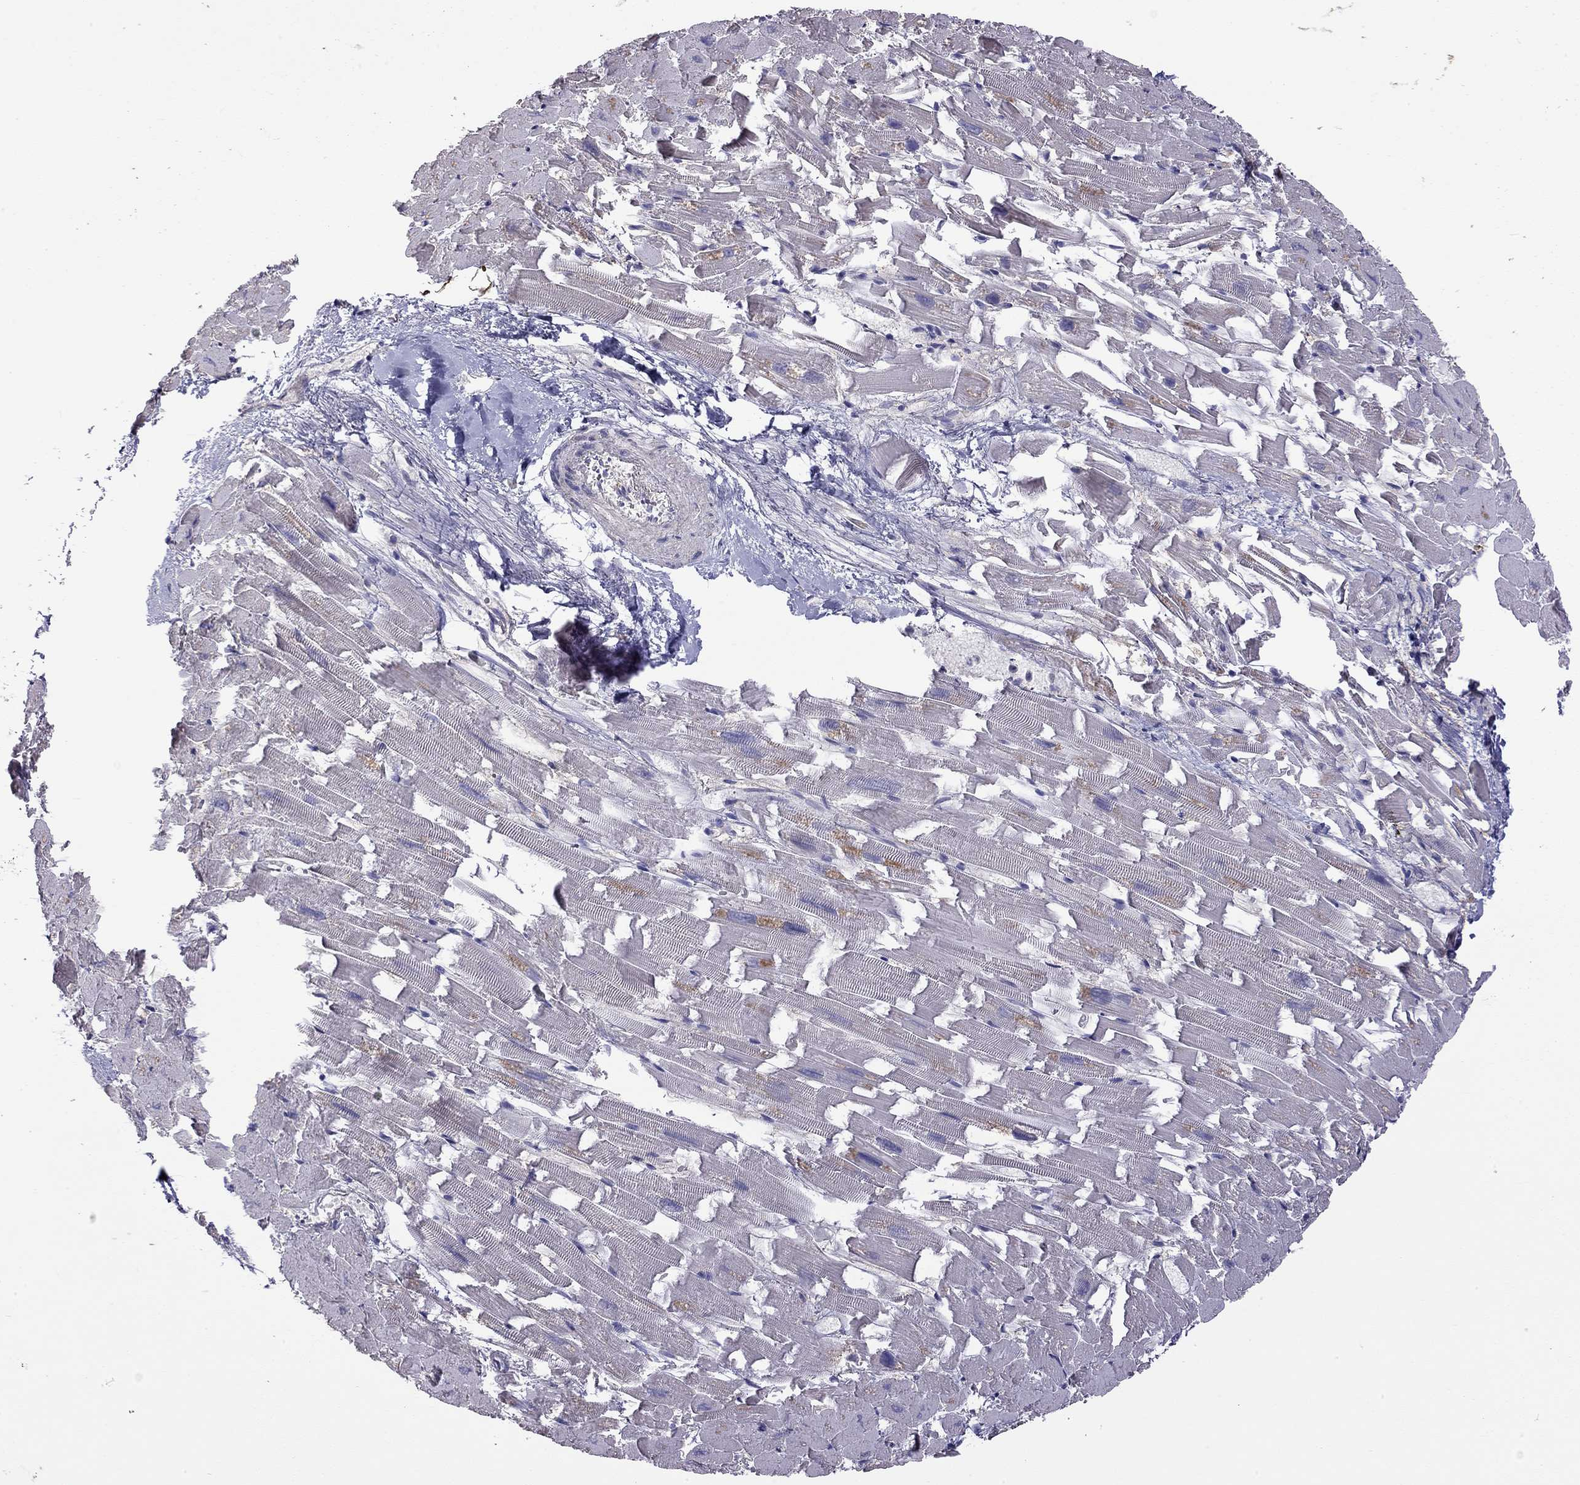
{"staining": {"intensity": "negative", "quantity": "none", "location": "none"}, "tissue": "heart muscle", "cell_type": "Cardiomyocytes", "image_type": "normal", "snomed": [{"axis": "morphology", "description": "Normal tissue, NOS"}, {"axis": "topography", "description": "Heart"}], "caption": "Immunohistochemistry (IHC) photomicrograph of benign heart muscle stained for a protein (brown), which reveals no expression in cardiomyocytes. (Stains: DAB IHC with hematoxylin counter stain, Microscopy: brightfield microscopy at high magnification).", "gene": "FEZ1", "patient": {"sex": "female", "age": 64}}